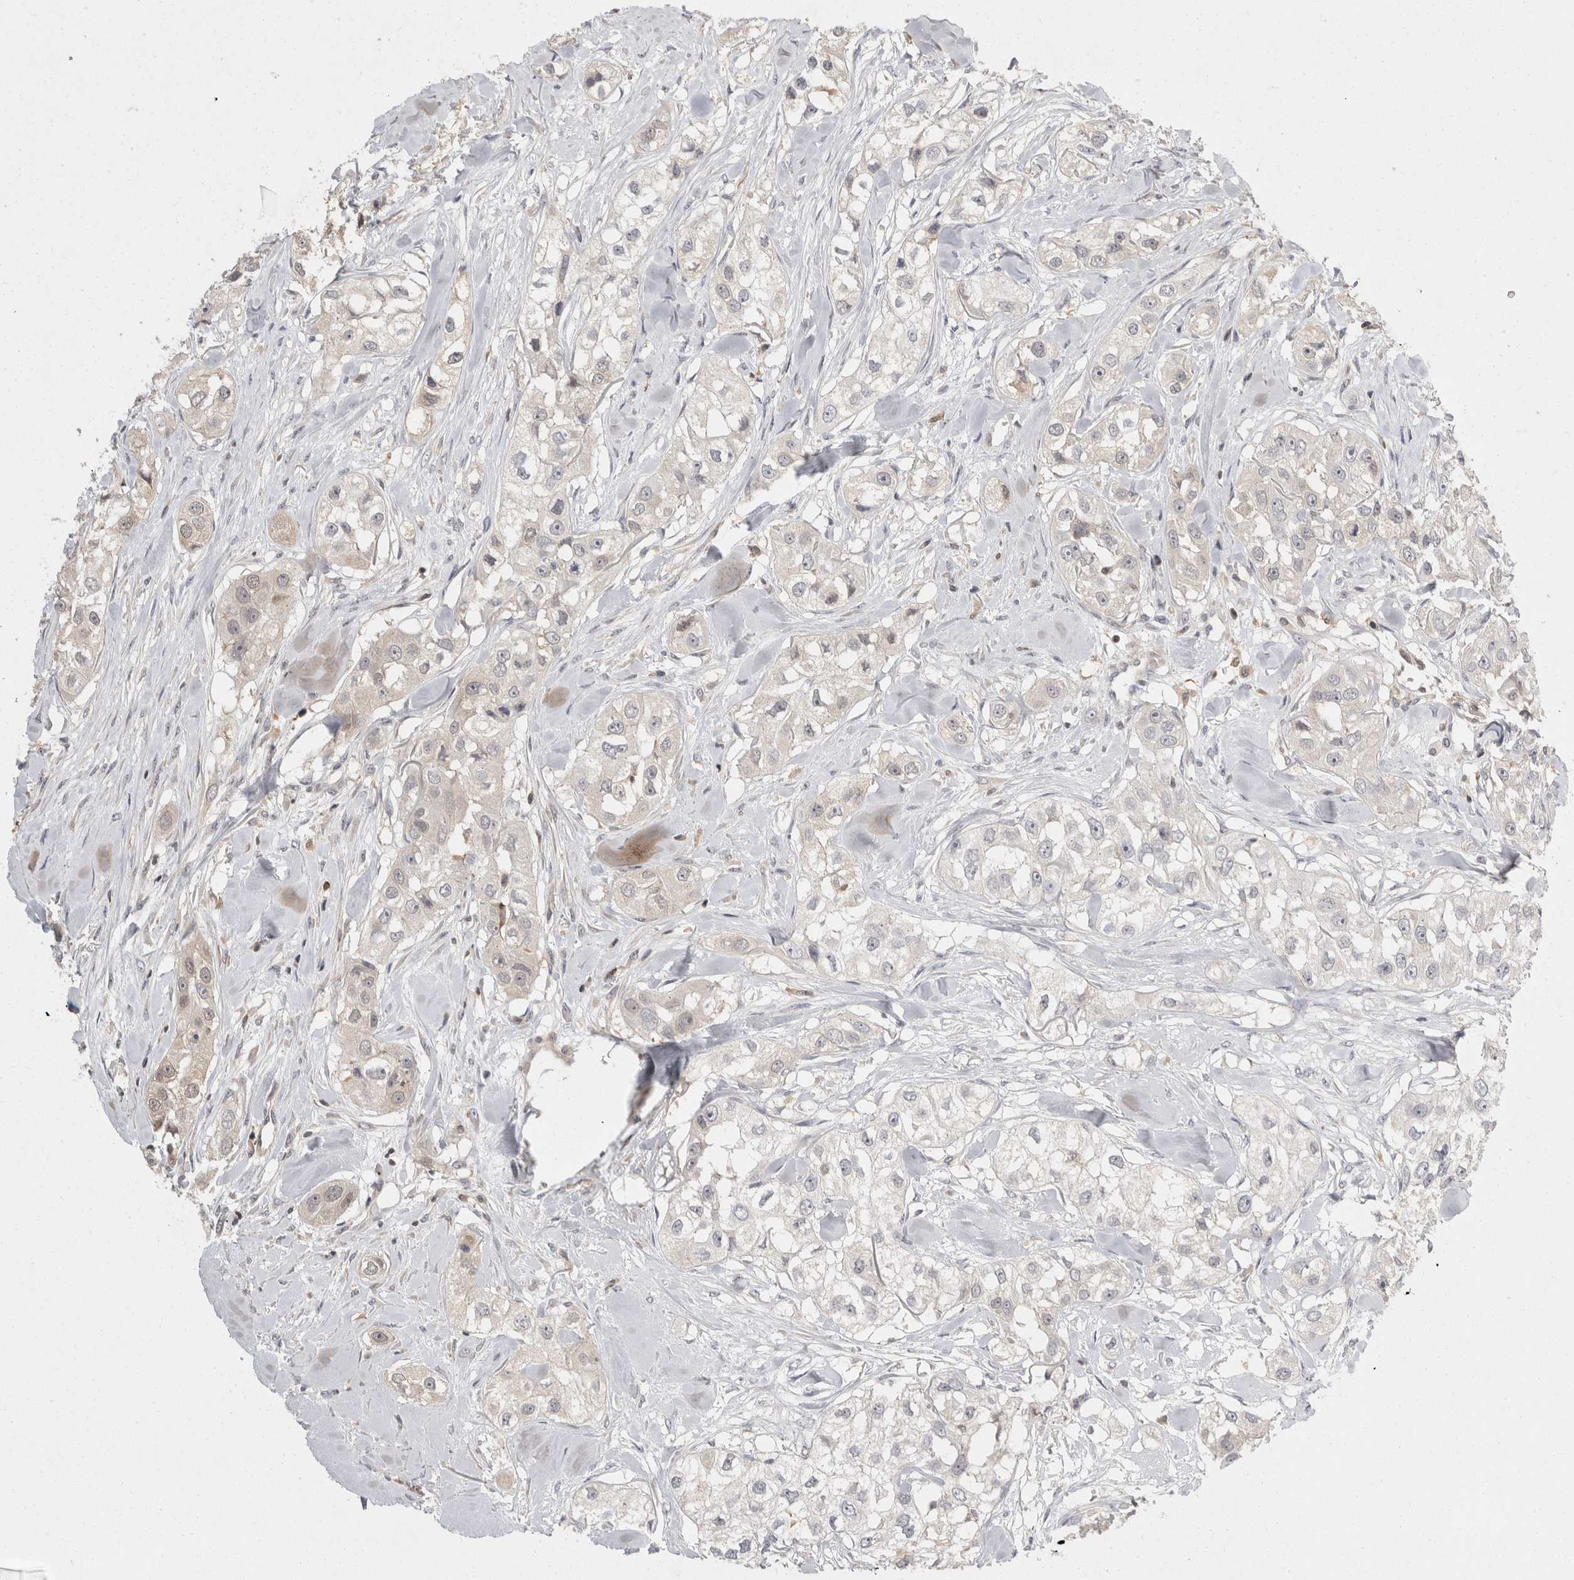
{"staining": {"intensity": "negative", "quantity": "none", "location": "none"}, "tissue": "head and neck cancer", "cell_type": "Tumor cells", "image_type": "cancer", "snomed": [{"axis": "morphology", "description": "Normal tissue, NOS"}, {"axis": "morphology", "description": "Squamous cell carcinoma, NOS"}, {"axis": "topography", "description": "Skeletal muscle"}, {"axis": "topography", "description": "Head-Neck"}], "caption": "Immunohistochemical staining of human head and neck cancer displays no significant positivity in tumor cells.", "gene": "ACAT2", "patient": {"sex": "male", "age": 51}}